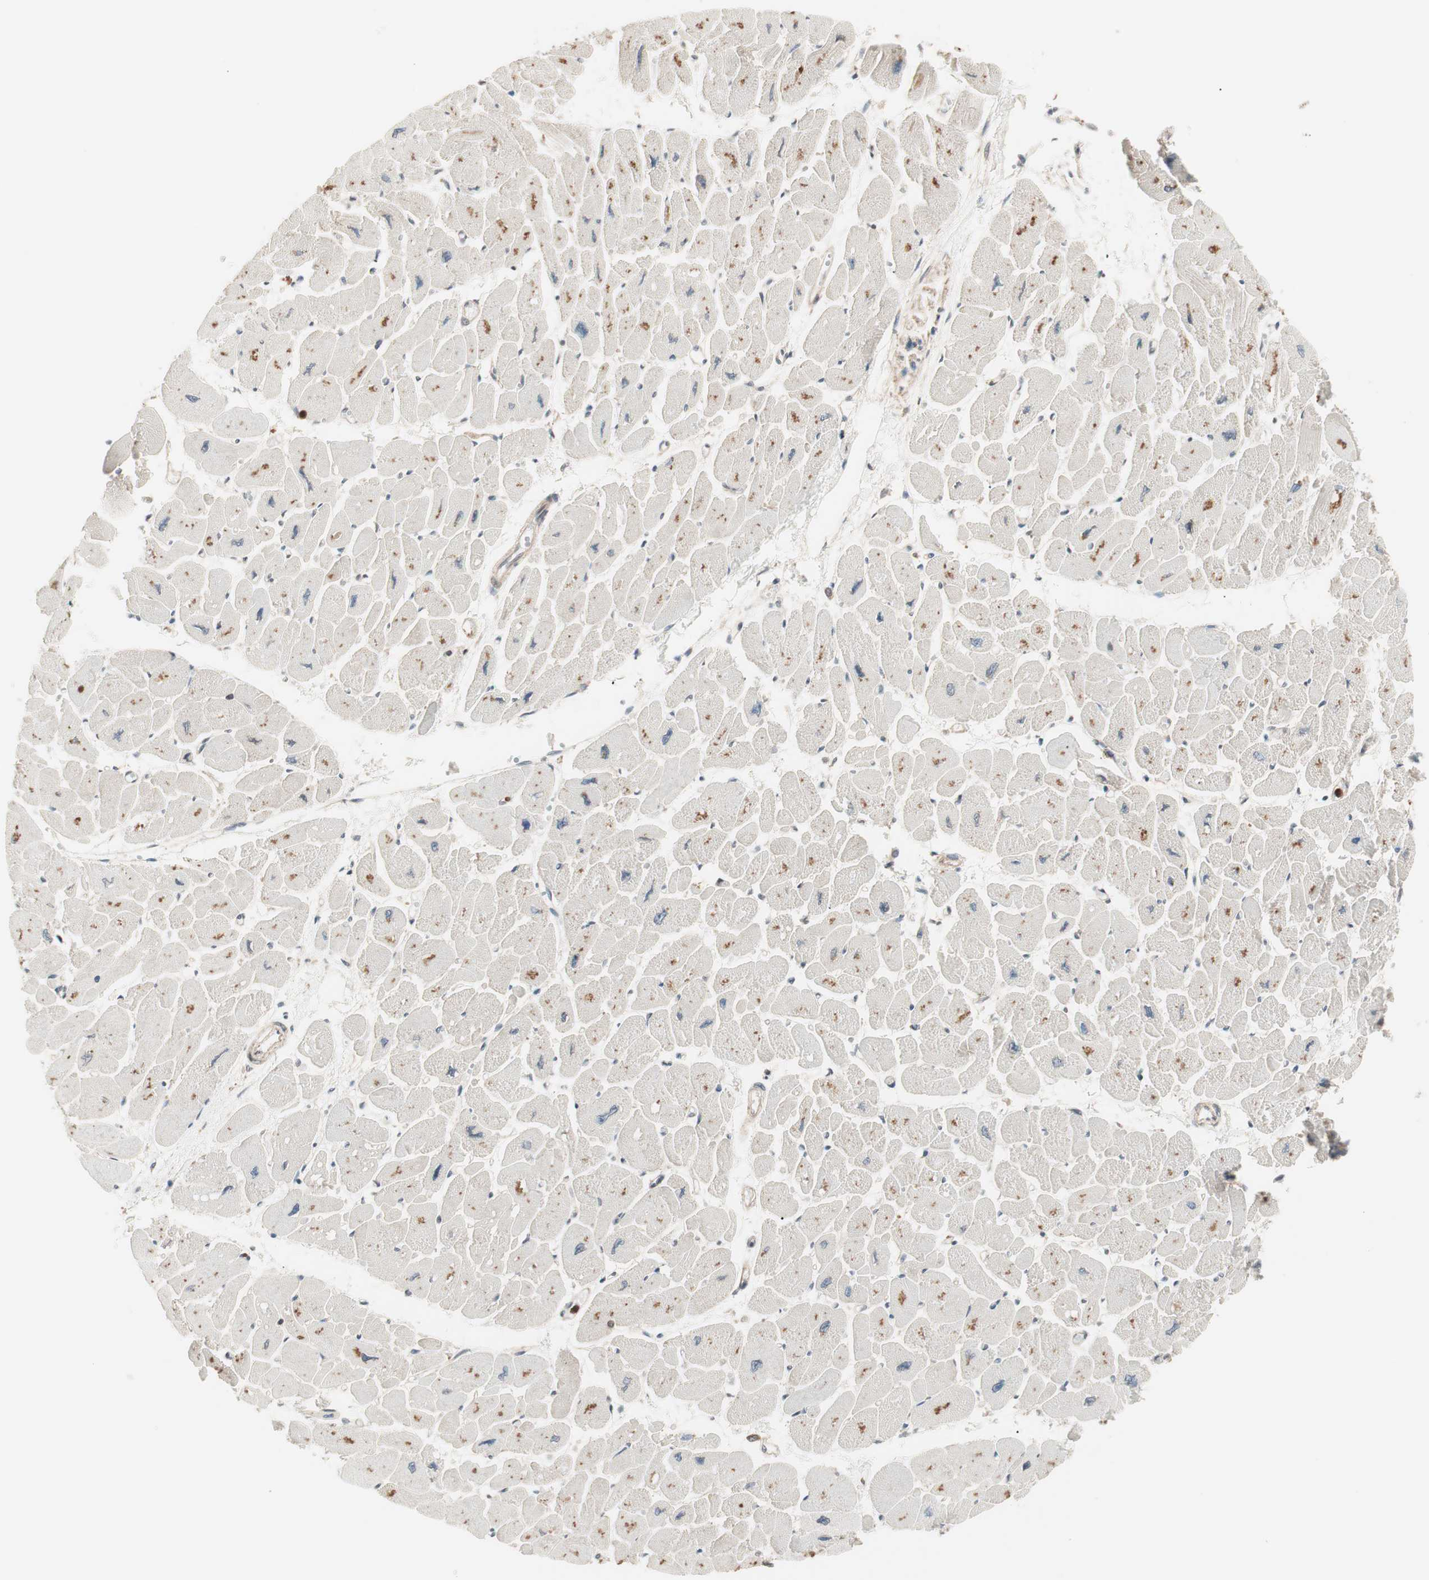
{"staining": {"intensity": "moderate", "quantity": "25%-75%", "location": "cytoplasmic/membranous"}, "tissue": "heart muscle", "cell_type": "Cardiomyocytes", "image_type": "normal", "snomed": [{"axis": "morphology", "description": "Normal tissue, NOS"}, {"axis": "topography", "description": "Heart"}], "caption": "Immunohistochemistry micrograph of normal heart muscle stained for a protein (brown), which exhibits medium levels of moderate cytoplasmic/membranous positivity in approximately 25%-75% of cardiomyocytes.", "gene": "TSG101", "patient": {"sex": "female", "age": 54}}